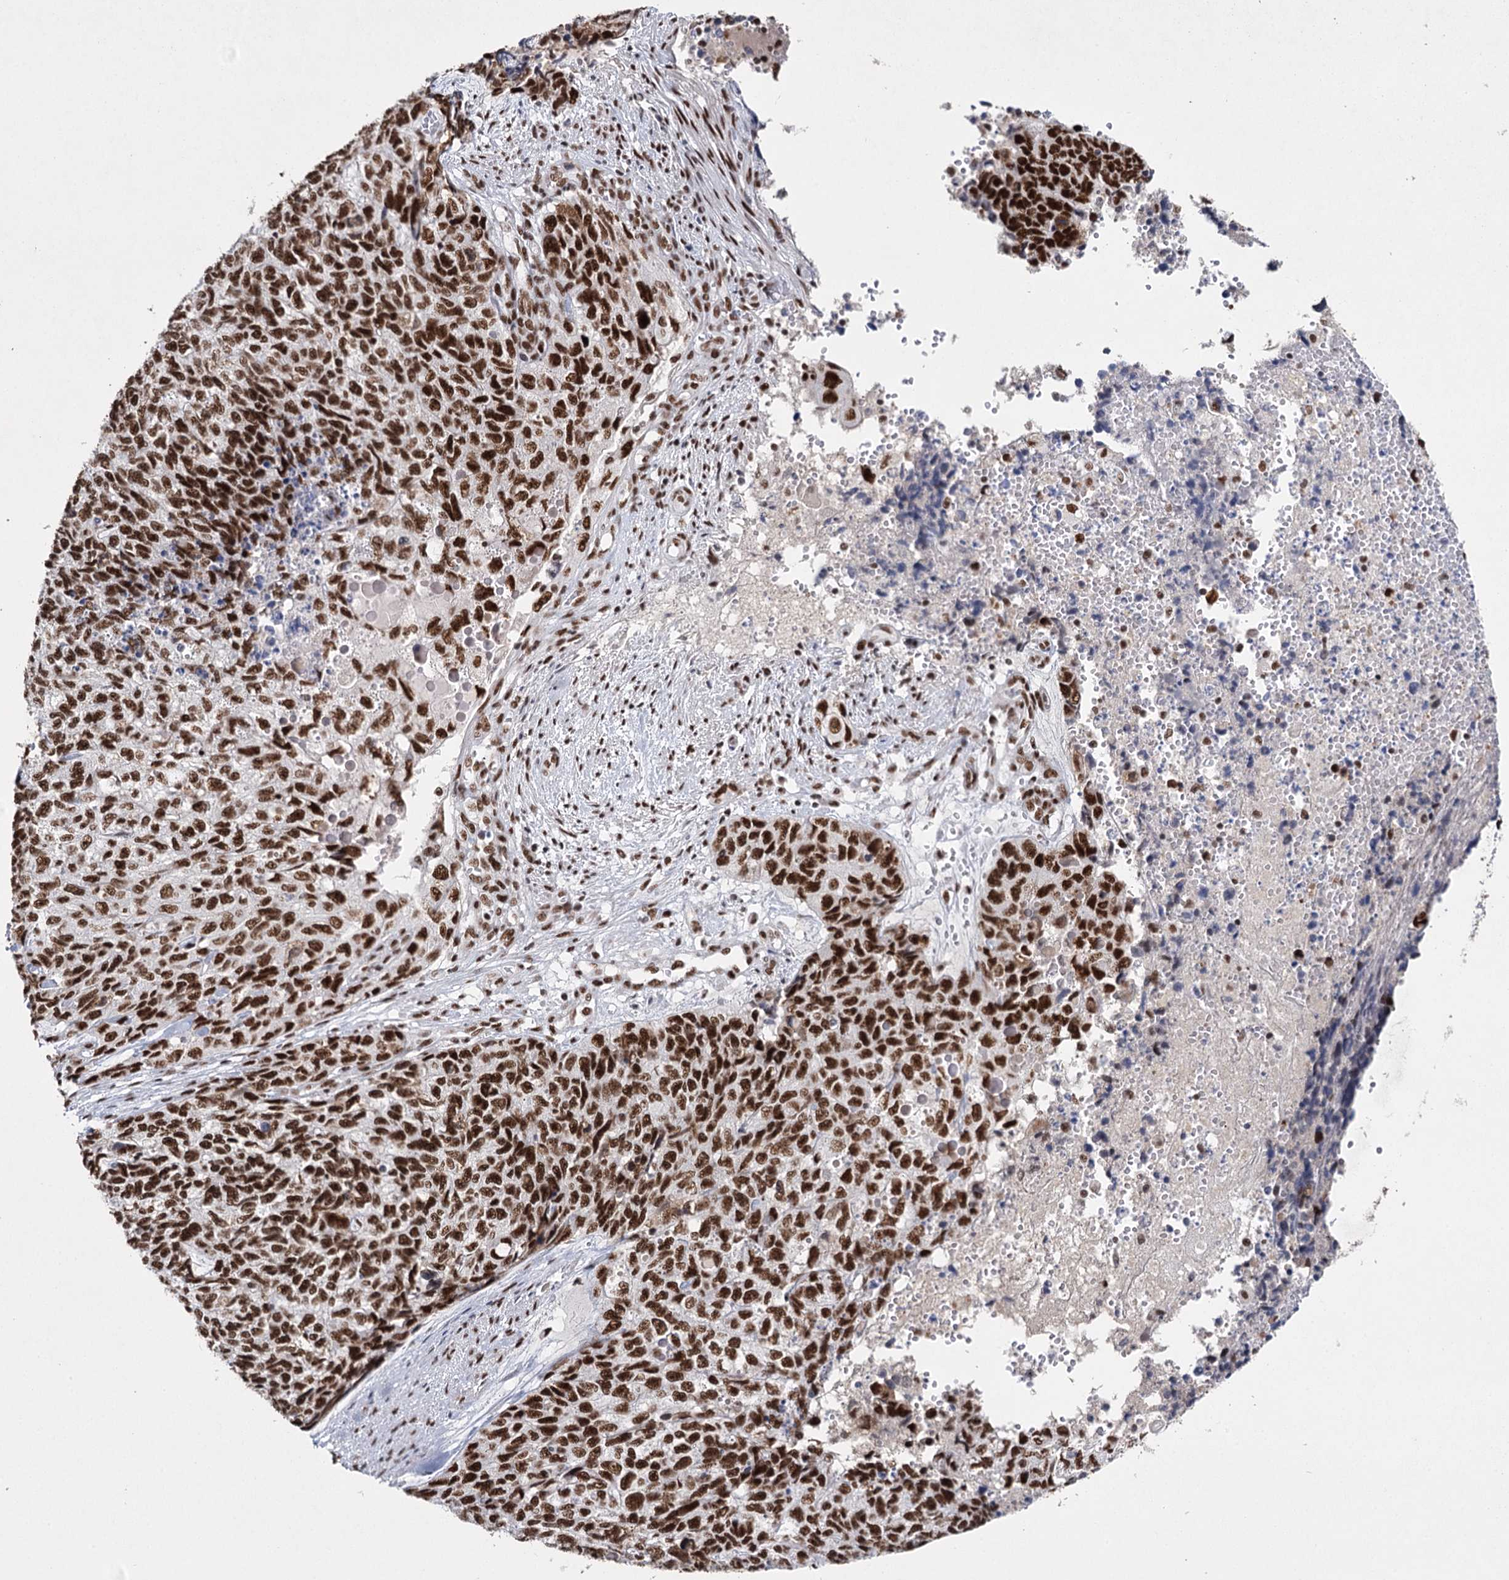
{"staining": {"intensity": "strong", "quantity": ">75%", "location": "nuclear"}, "tissue": "cervical cancer", "cell_type": "Tumor cells", "image_type": "cancer", "snomed": [{"axis": "morphology", "description": "Squamous cell carcinoma, NOS"}, {"axis": "topography", "description": "Cervix"}], "caption": "Cervical squamous cell carcinoma stained for a protein displays strong nuclear positivity in tumor cells. (Stains: DAB (3,3'-diaminobenzidine) in brown, nuclei in blue, Microscopy: brightfield microscopy at high magnification).", "gene": "SCAF8", "patient": {"sex": "female", "age": 63}}